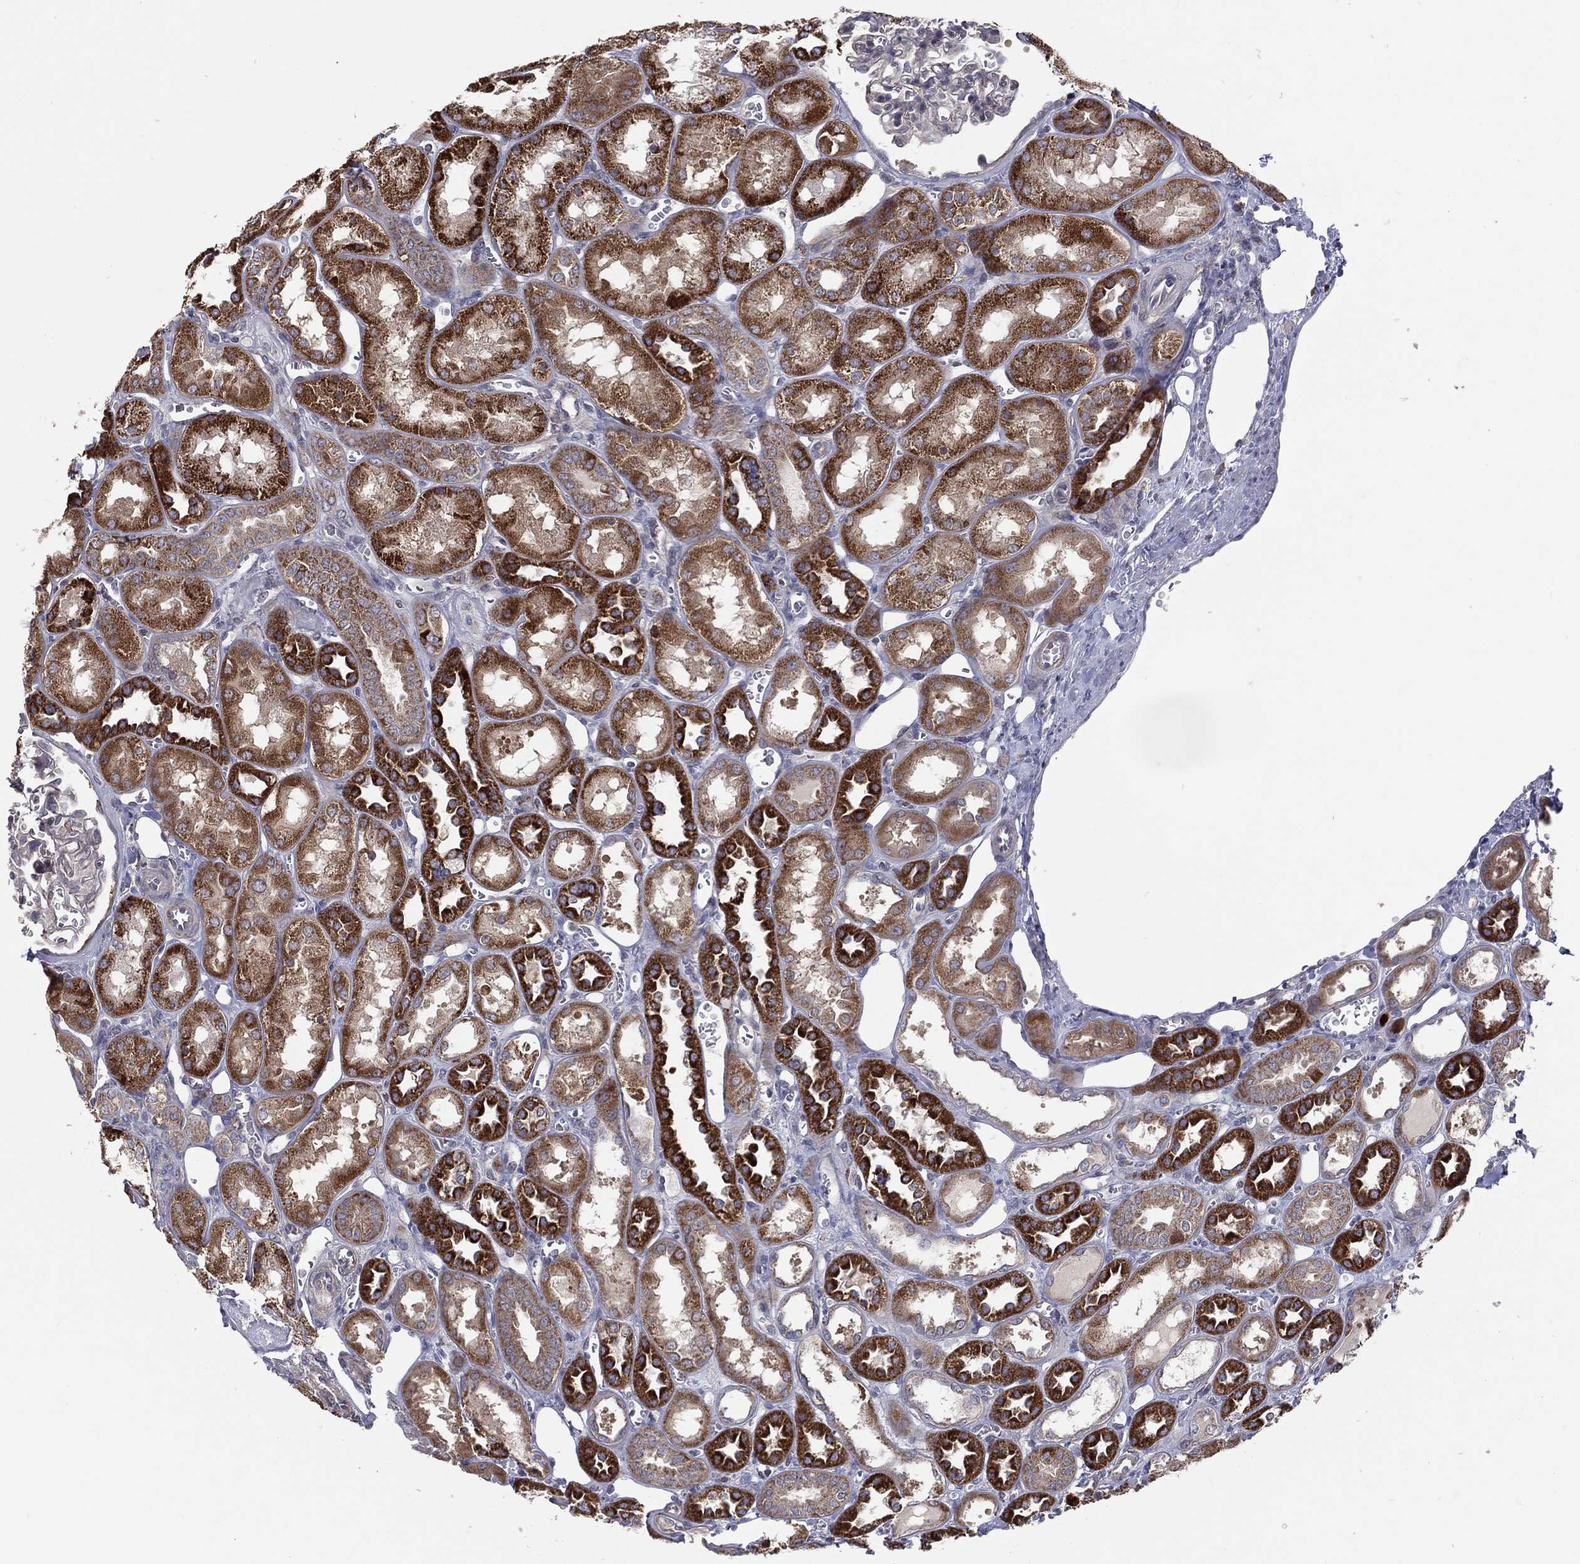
{"staining": {"intensity": "negative", "quantity": "none", "location": "none"}, "tissue": "kidney", "cell_type": "Cells in glomeruli", "image_type": "normal", "snomed": [{"axis": "morphology", "description": "Normal tissue, NOS"}, {"axis": "topography", "description": "Kidney"}], "caption": "DAB immunohistochemical staining of benign human kidney reveals no significant staining in cells in glomeruli. (Immunohistochemistry (ihc), brightfield microscopy, high magnification).", "gene": "STARD3", "patient": {"sex": "male", "age": 73}}